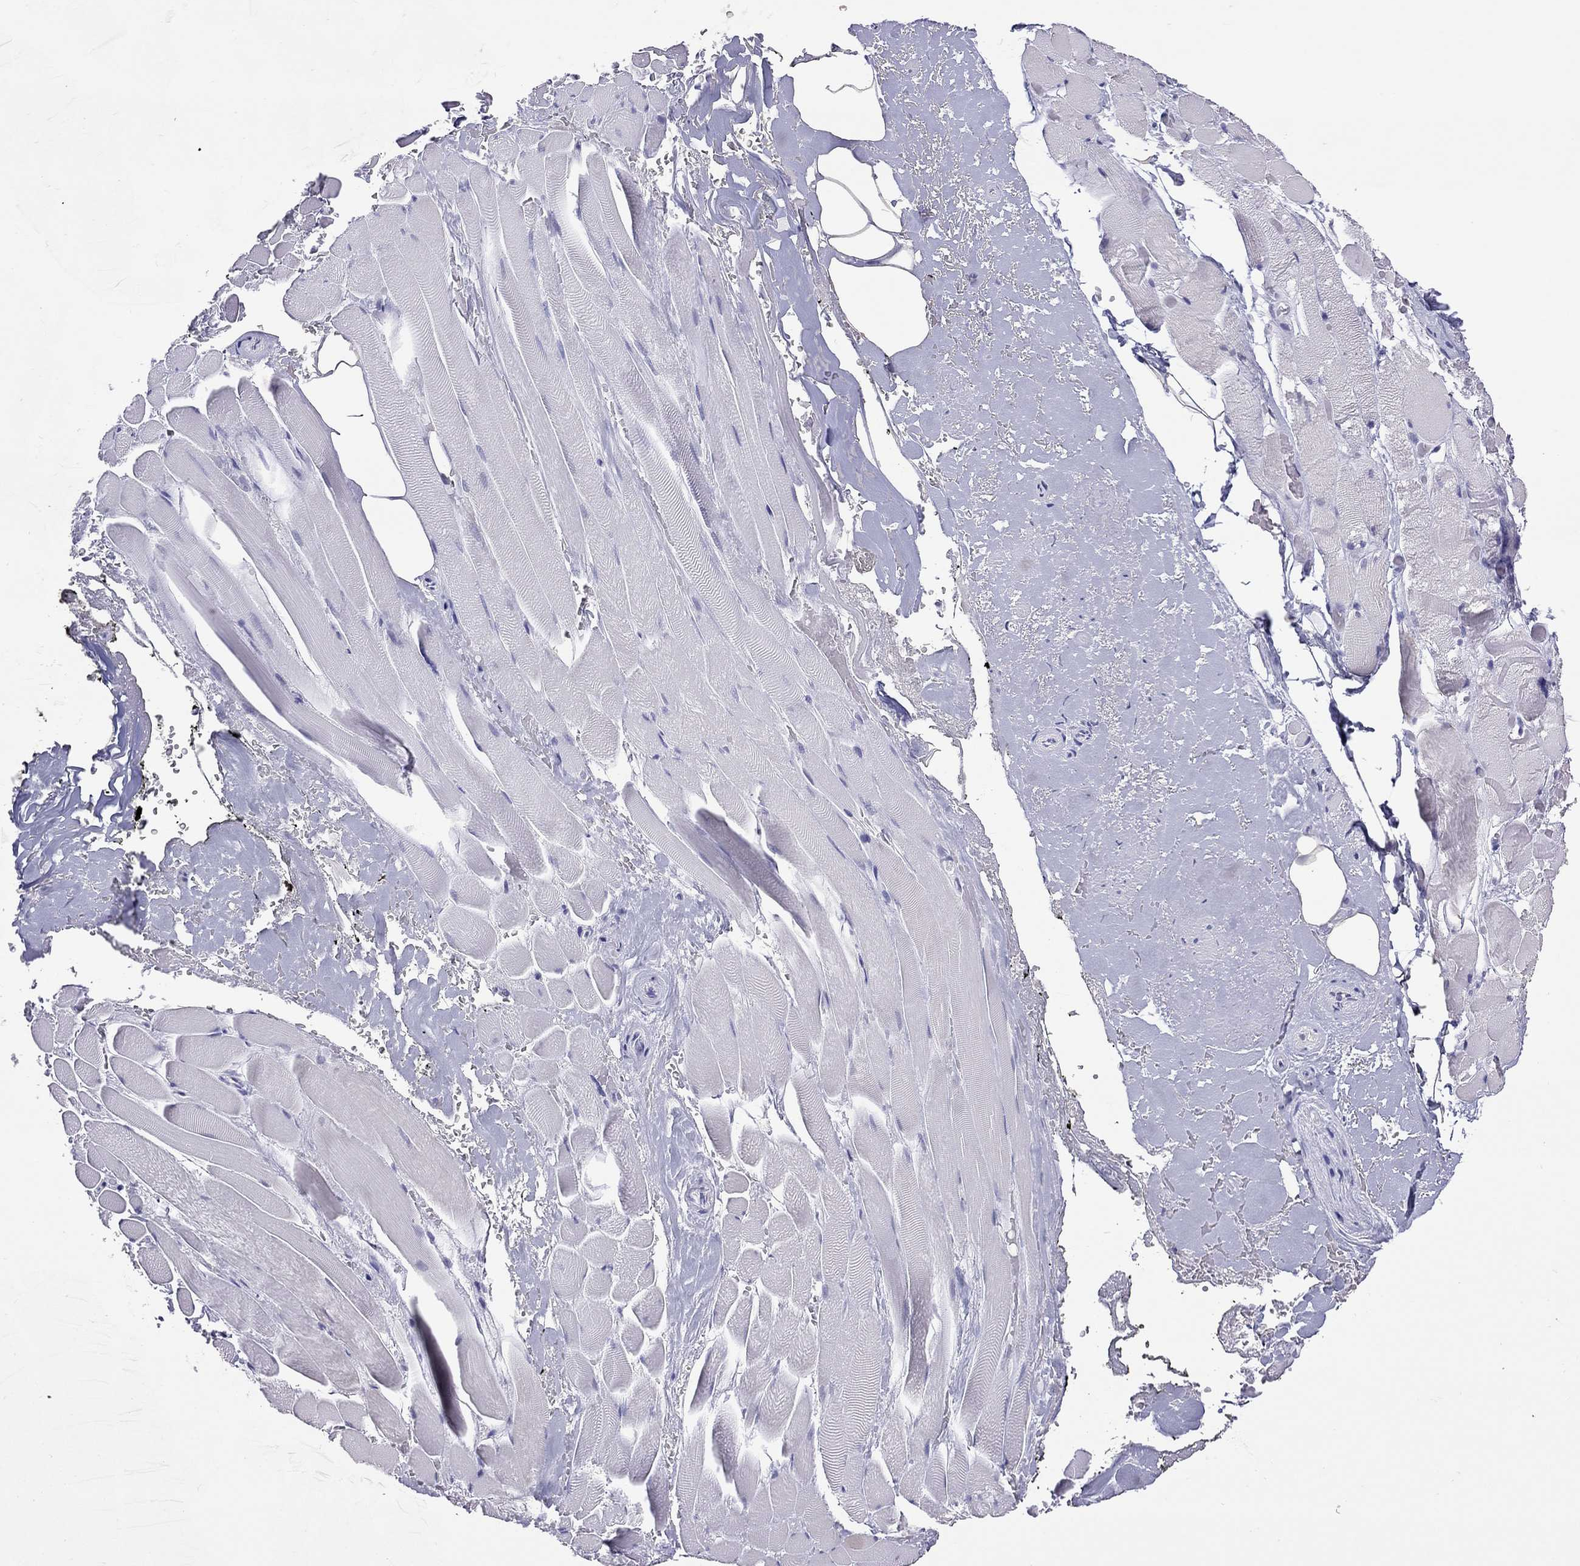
{"staining": {"intensity": "negative", "quantity": "none", "location": "none"}, "tissue": "adipose tissue", "cell_type": "Adipocytes", "image_type": "normal", "snomed": [{"axis": "morphology", "description": "Normal tissue, NOS"}, {"axis": "topography", "description": "Anal"}, {"axis": "topography", "description": "Peripheral nerve tissue"}], "caption": "This is a image of immunohistochemistry (IHC) staining of benign adipose tissue, which shows no staining in adipocytes. (DAB (3,3'-diaminobenzidine) immunohistochemistry visualized using brightfield microscopy, high magnification).", "gene": "JHY", "patient": {"sex": "male", "age": 53}}